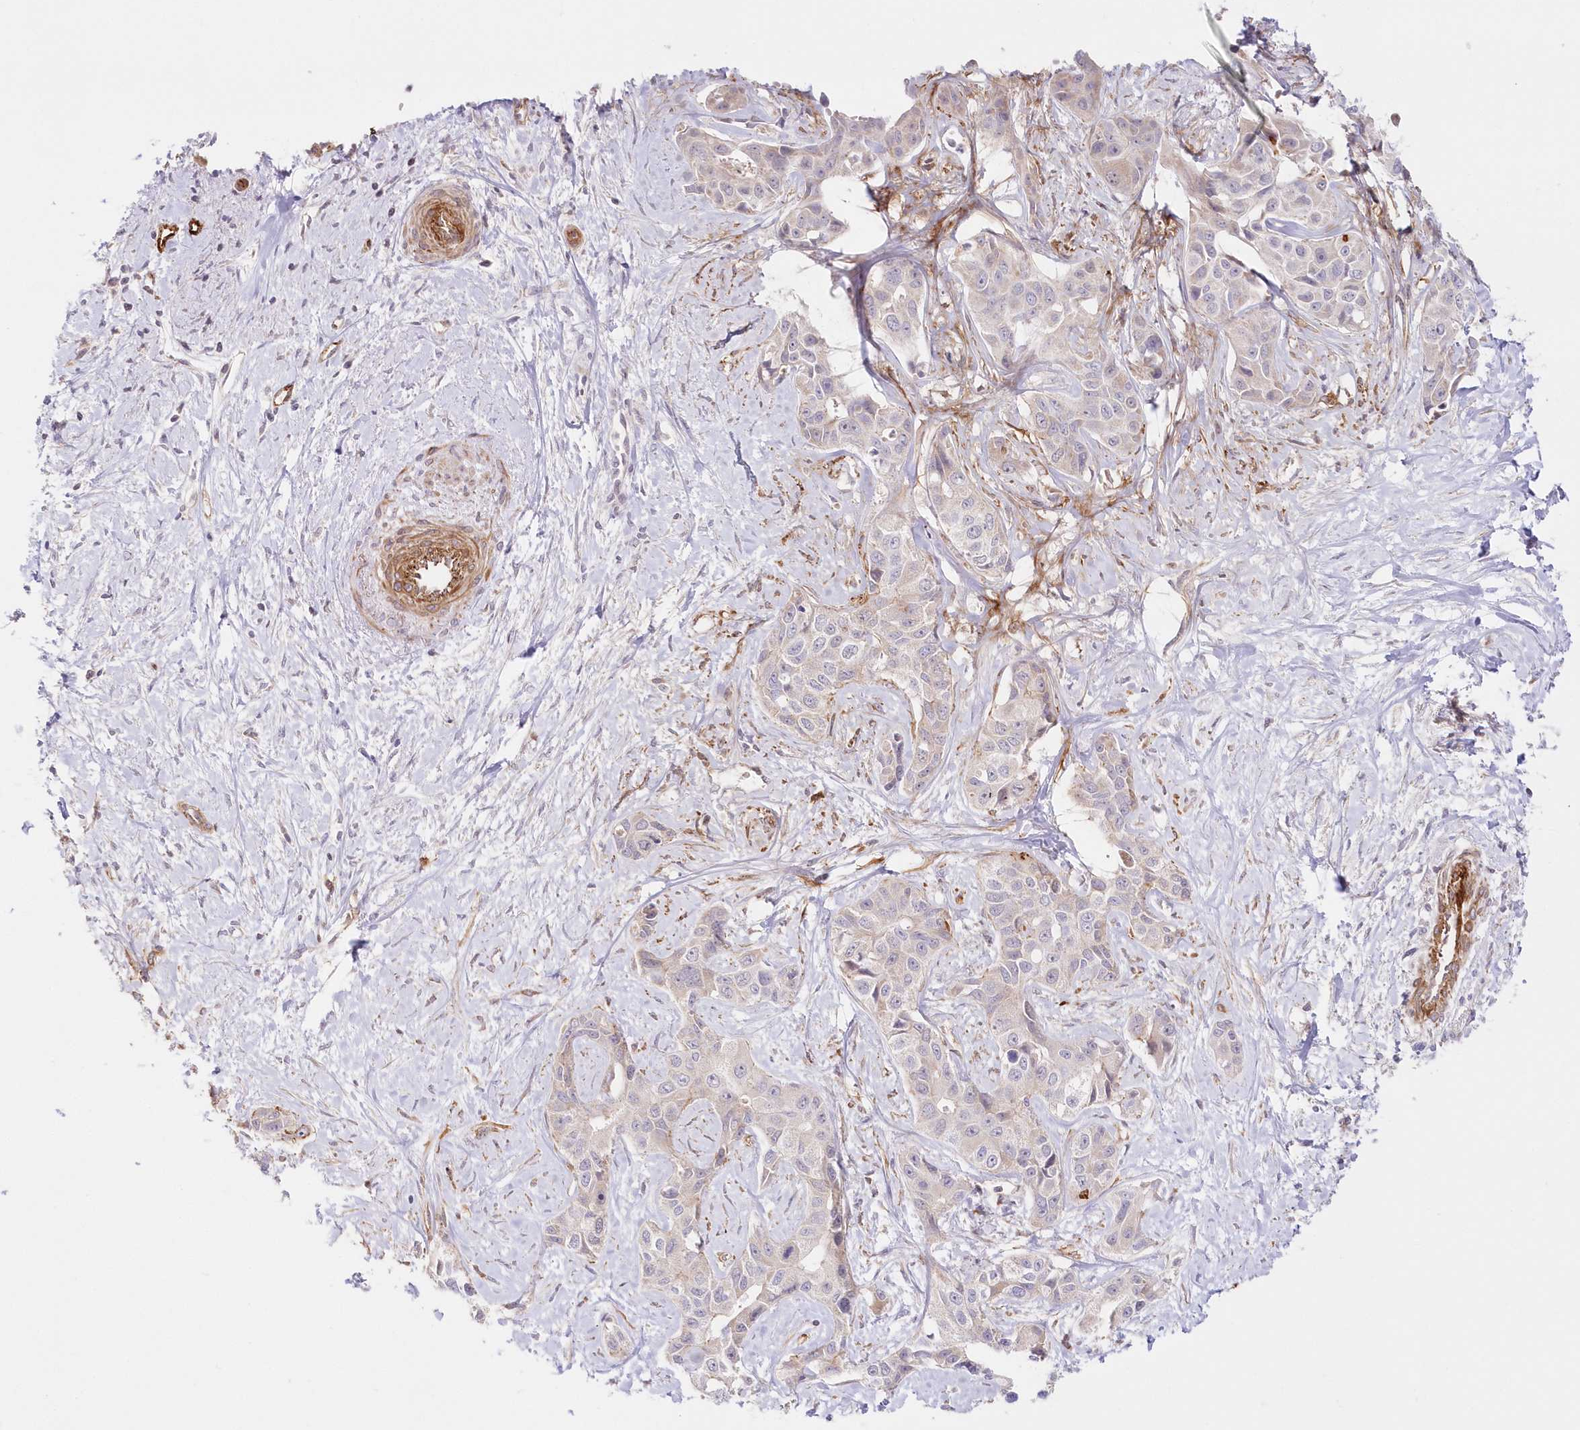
{"staining": {"intensity": "negative", "quantity": "none", "location": "none"}, "tissue": "liver cancer", "cell_type": "Tumor cells", "image_type": "cancer", "snomed": [{"axis": "morphology", "description": "Cholangiocarcinoma"}, {"axis": "topography", "description": "Liver"}], "caption": "A micrograph of liver cholangiocarcinoma stained for a protein reveals no brown staining in tumor cells.", "gene": "AFAP1L2", "patient": {"sex": "male", "age": 59}}